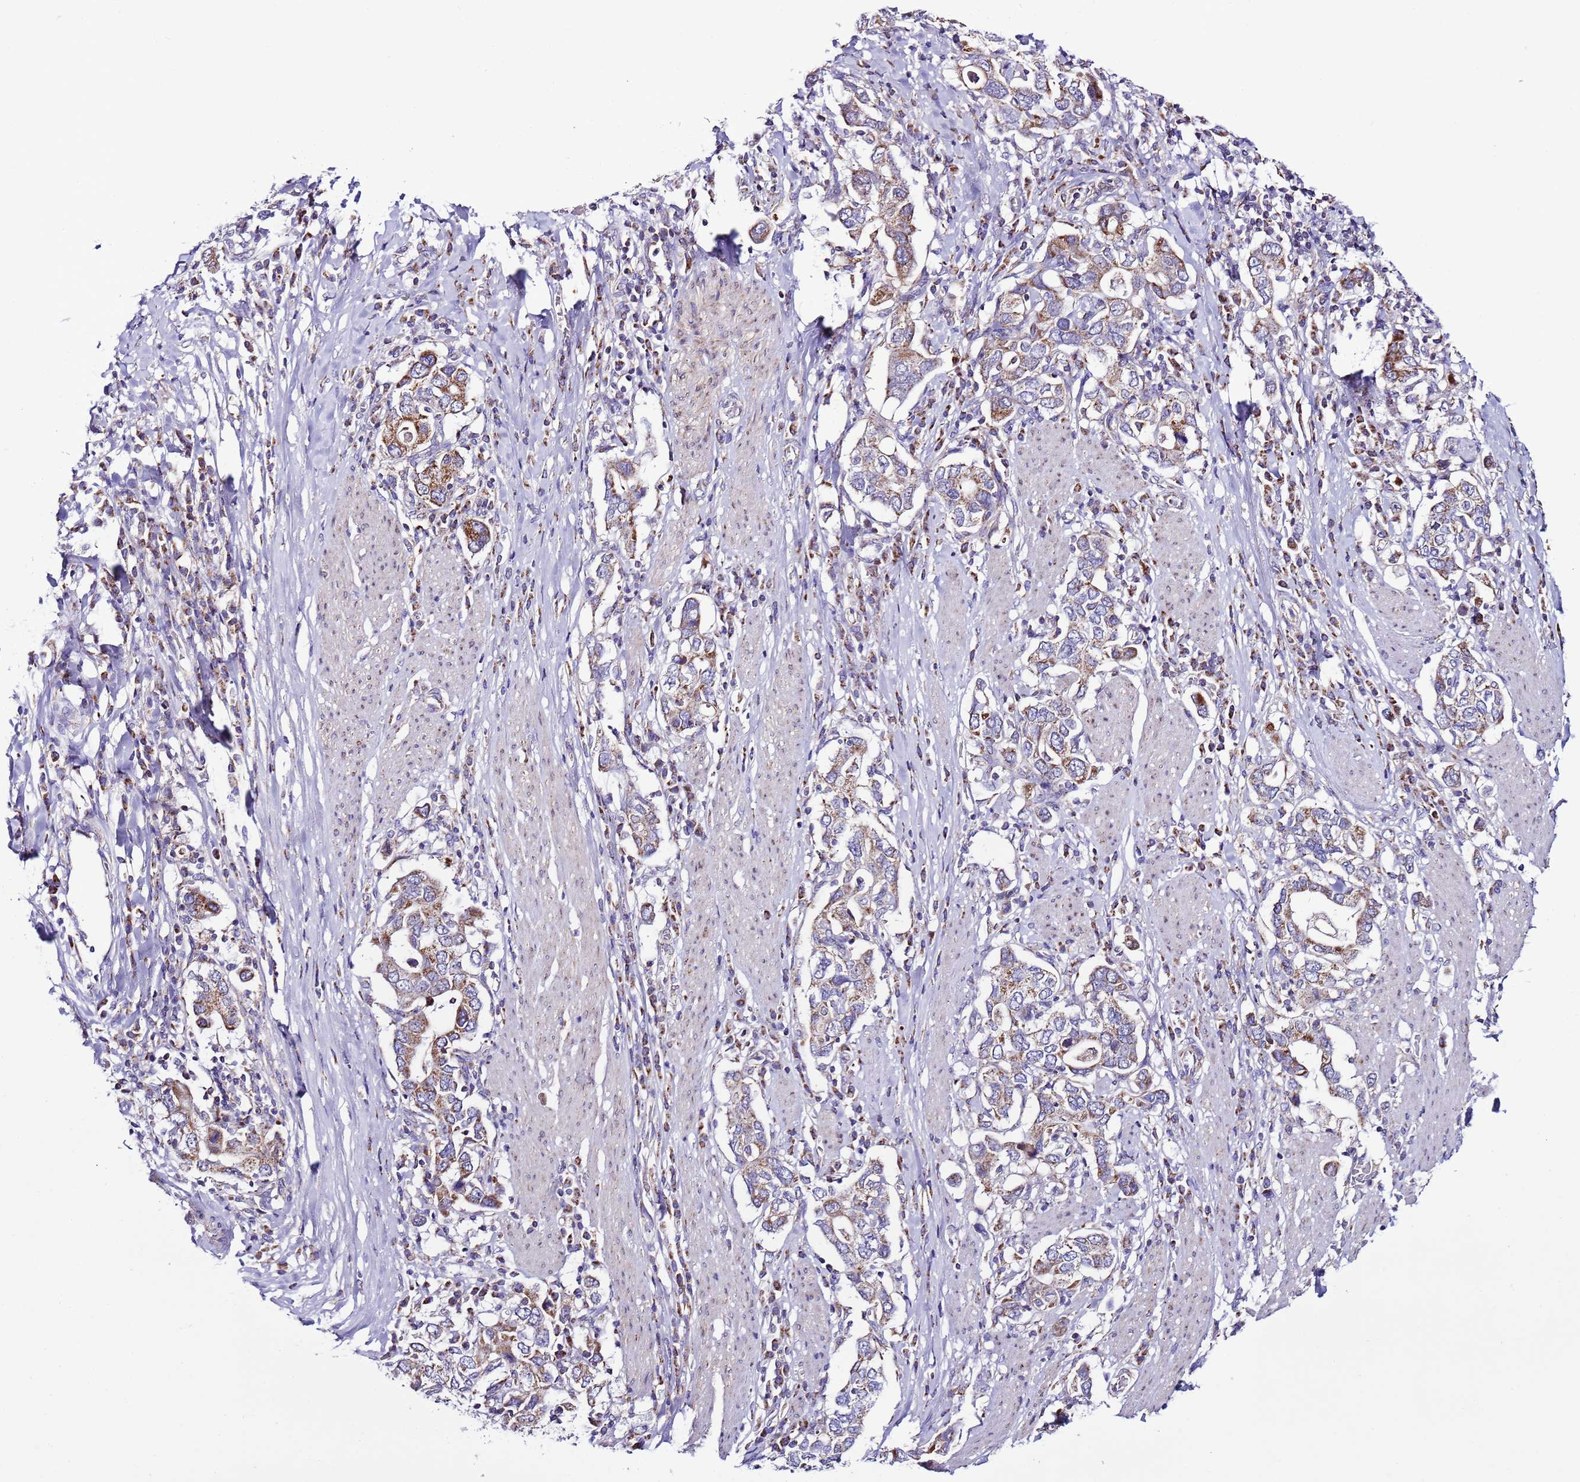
{"staining": {"intensity": "moderate", "quantity": ">75%", "location": "cytoplasmic/membranous"}, "tissue": "stomach cancer", "cell_type": "Tumor cells", "image_type": "cancer", "snomed": [{"axis": "morphology", "description": "Adenocarcinoma, NOS"}, {"axis": "topography", "description": "Stomach, upper"}, {"axis": "topography", "description": "Stomach"}], "caption": "Tumor cells demonstrate moderate cytoplasmic/membranous expression in about >75% of cells in stomach adenocarcinoma.", "gene": "UEVLD", "patient": {"sex": "male", "age": 62}}